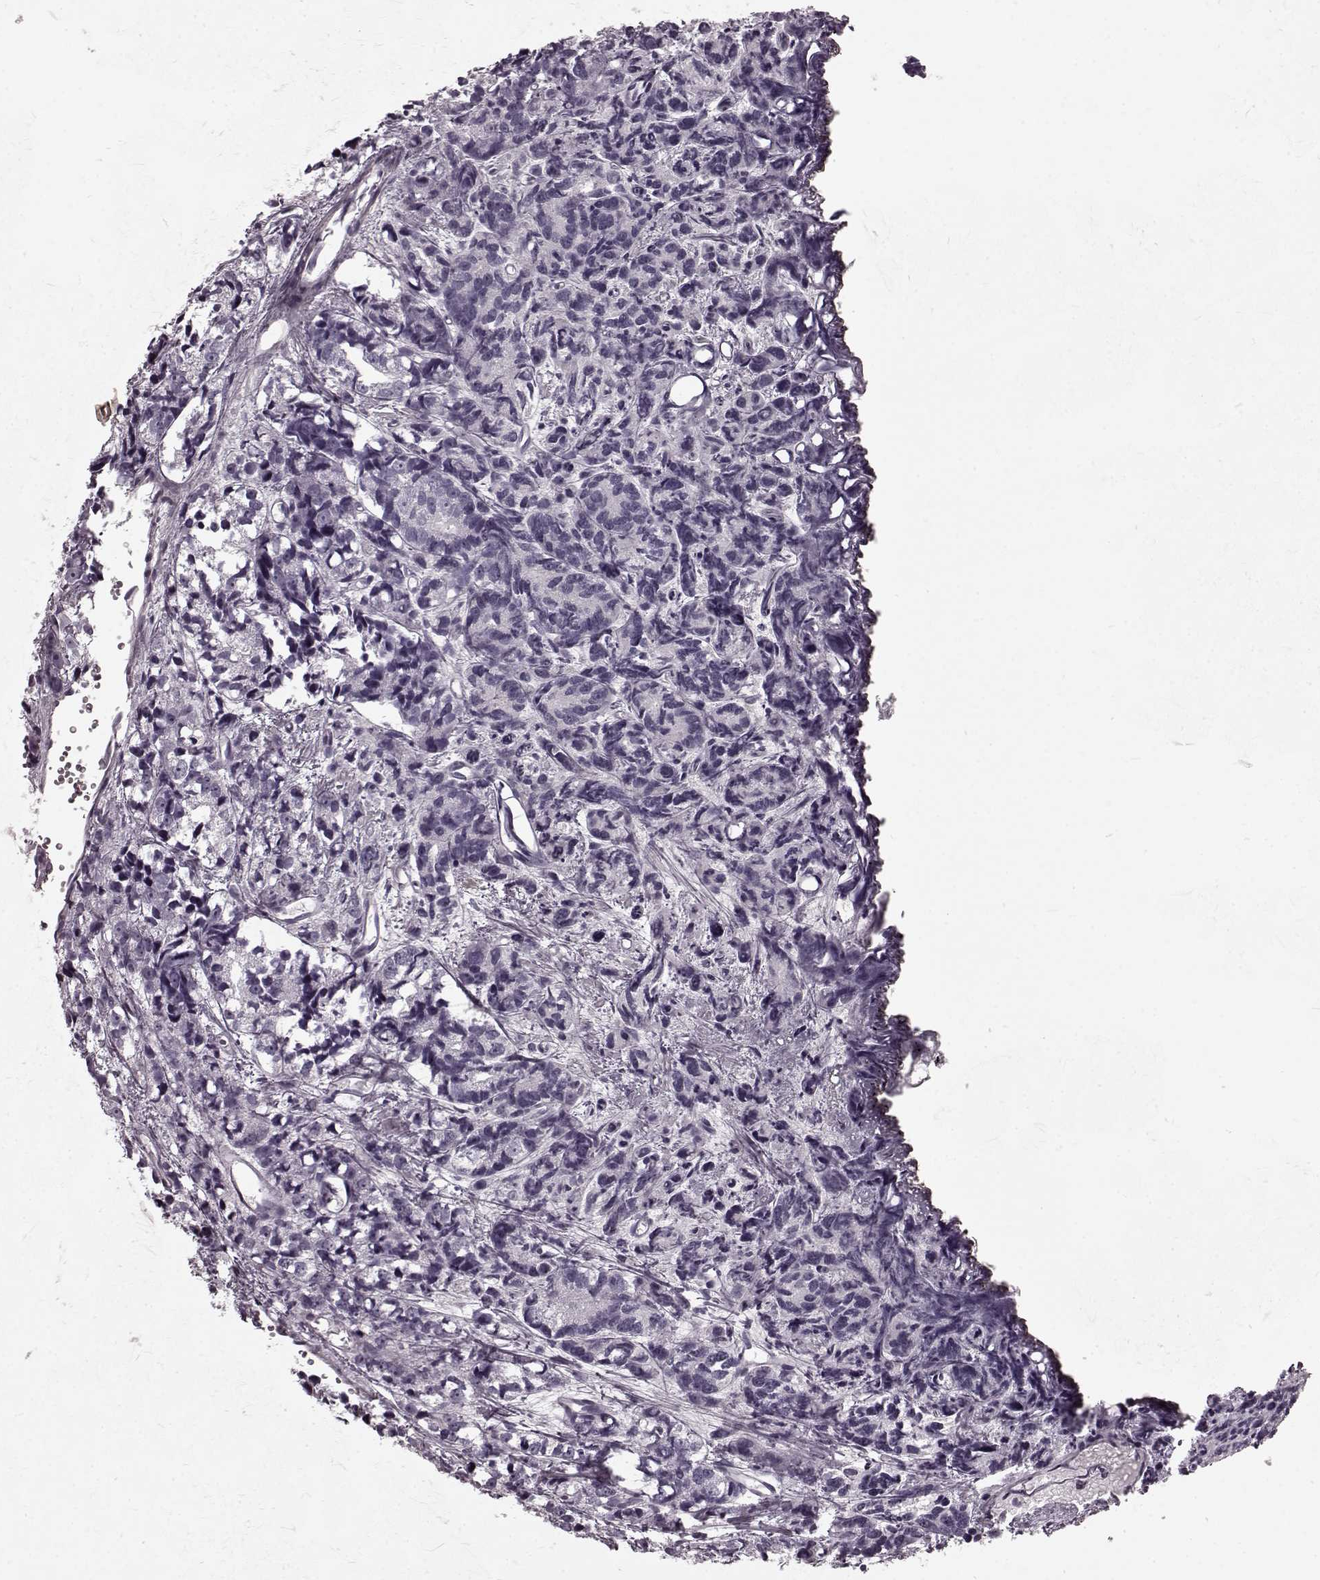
{"staining": {"intensity": "negative", "quantity": "none", "location": "none"}, "tissue": "prostate cancer", "cell_type": "Tumor cells", "image_type": "cancer", "snomed": [{"axis": "morphology", "description": "Adenocarcinoma, High grade"}, {"axis": "topography", "description": "Prostate"}], "caption": "This is an immunohistochemistry photomicrograph of prostate cancer. There is no positivity in tumor cells.", "gene": "CST7", "patient": {"sex": "male", "age": 77}}